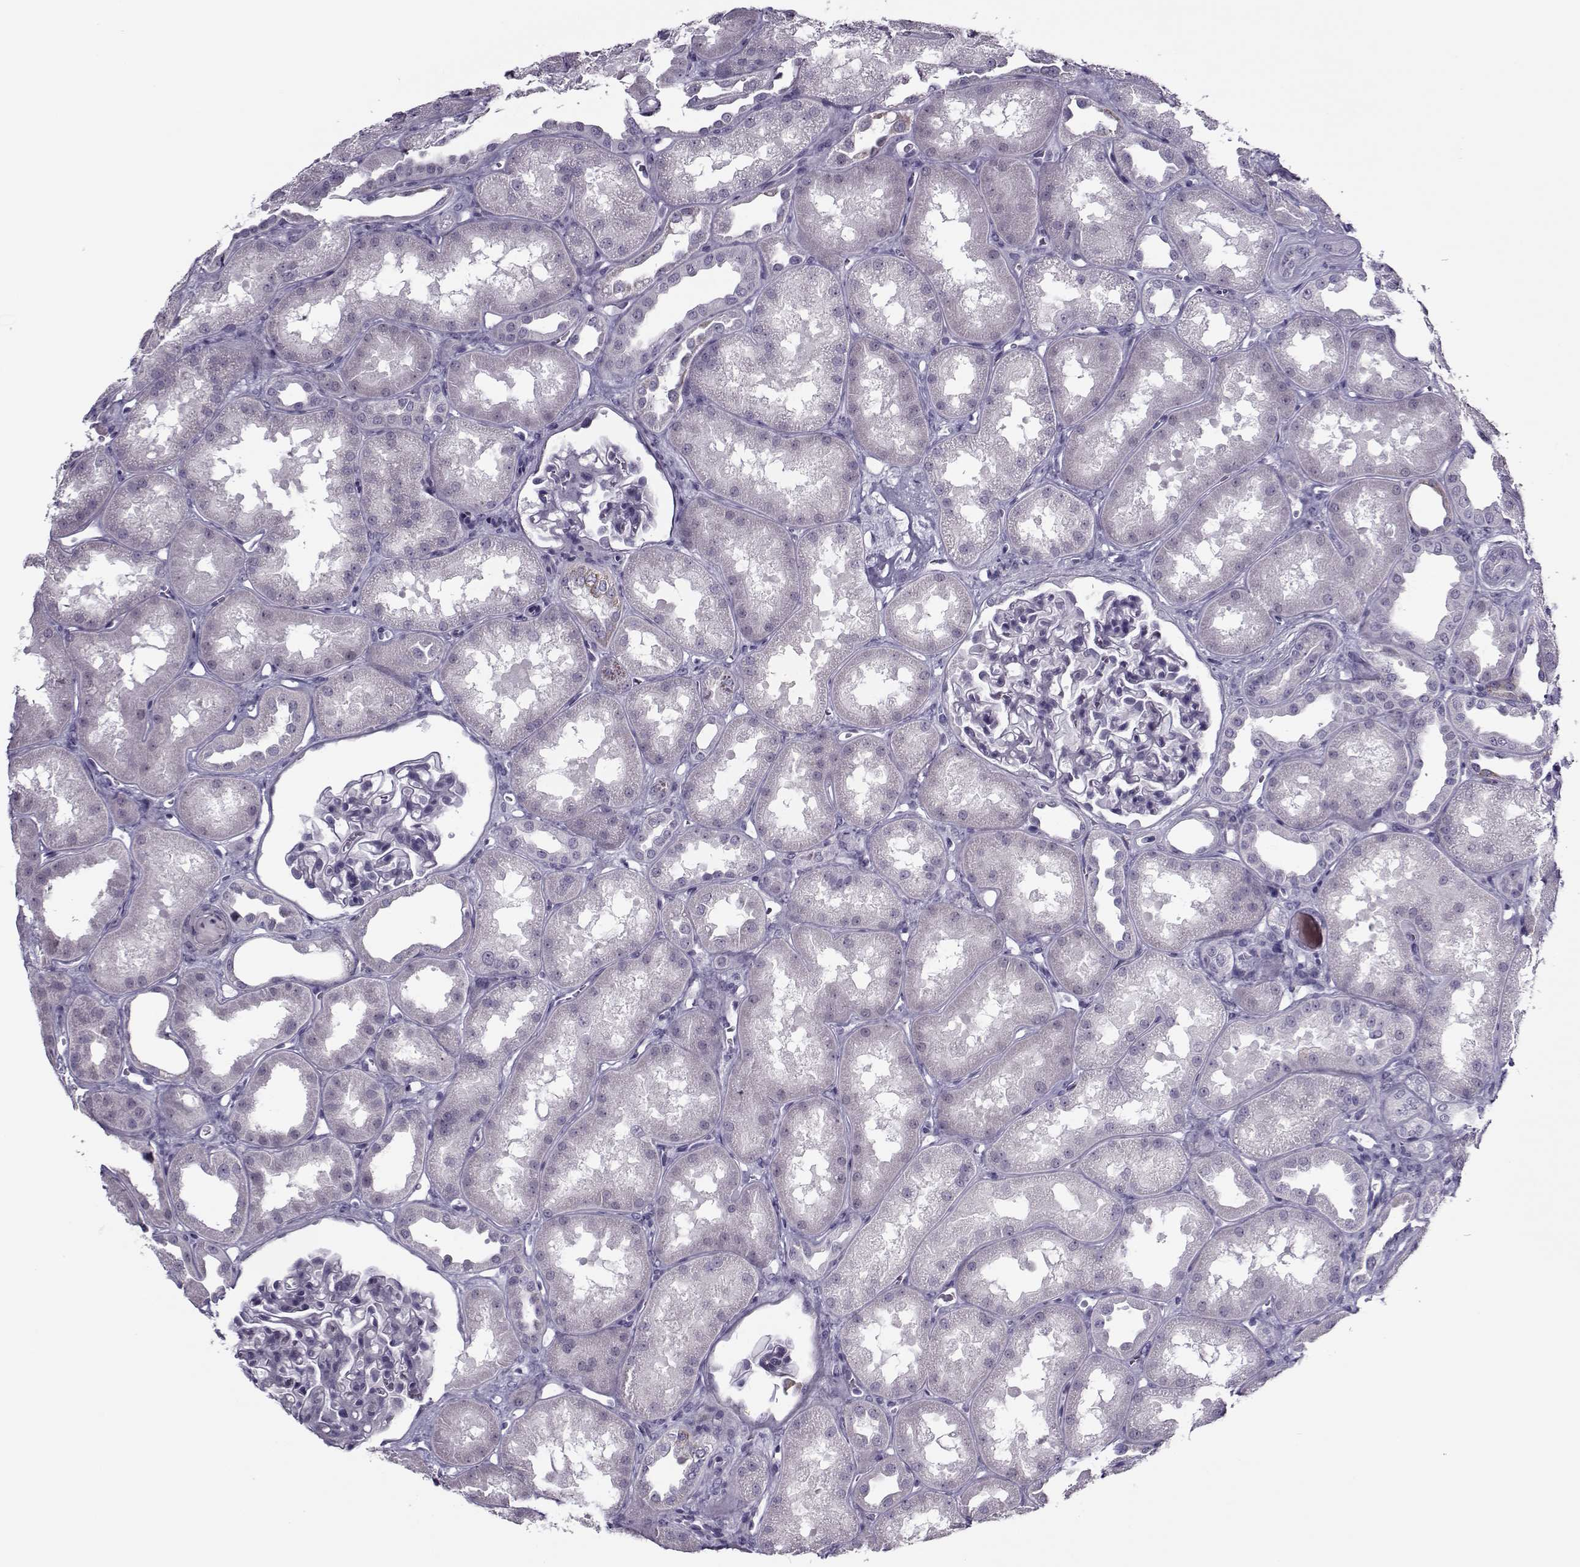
{"staining": {"intensity": "negative", "quantity": "none", "location": "none"}, "tissue": "kidney", "cell_type": "Cells in glomeruli", "image_type": "normal", "snomed": [{"axis": "morphology", "description": "Normal tissue, NOS"}, {"axis": "topography", "description": "Kidney"}], "caption": "Human kidney stained for a protein using IHC exhibits no expression in cells in glomeruli.", "gene": "CIBAR1", "patient": {"sex": "male", "age": 61}}